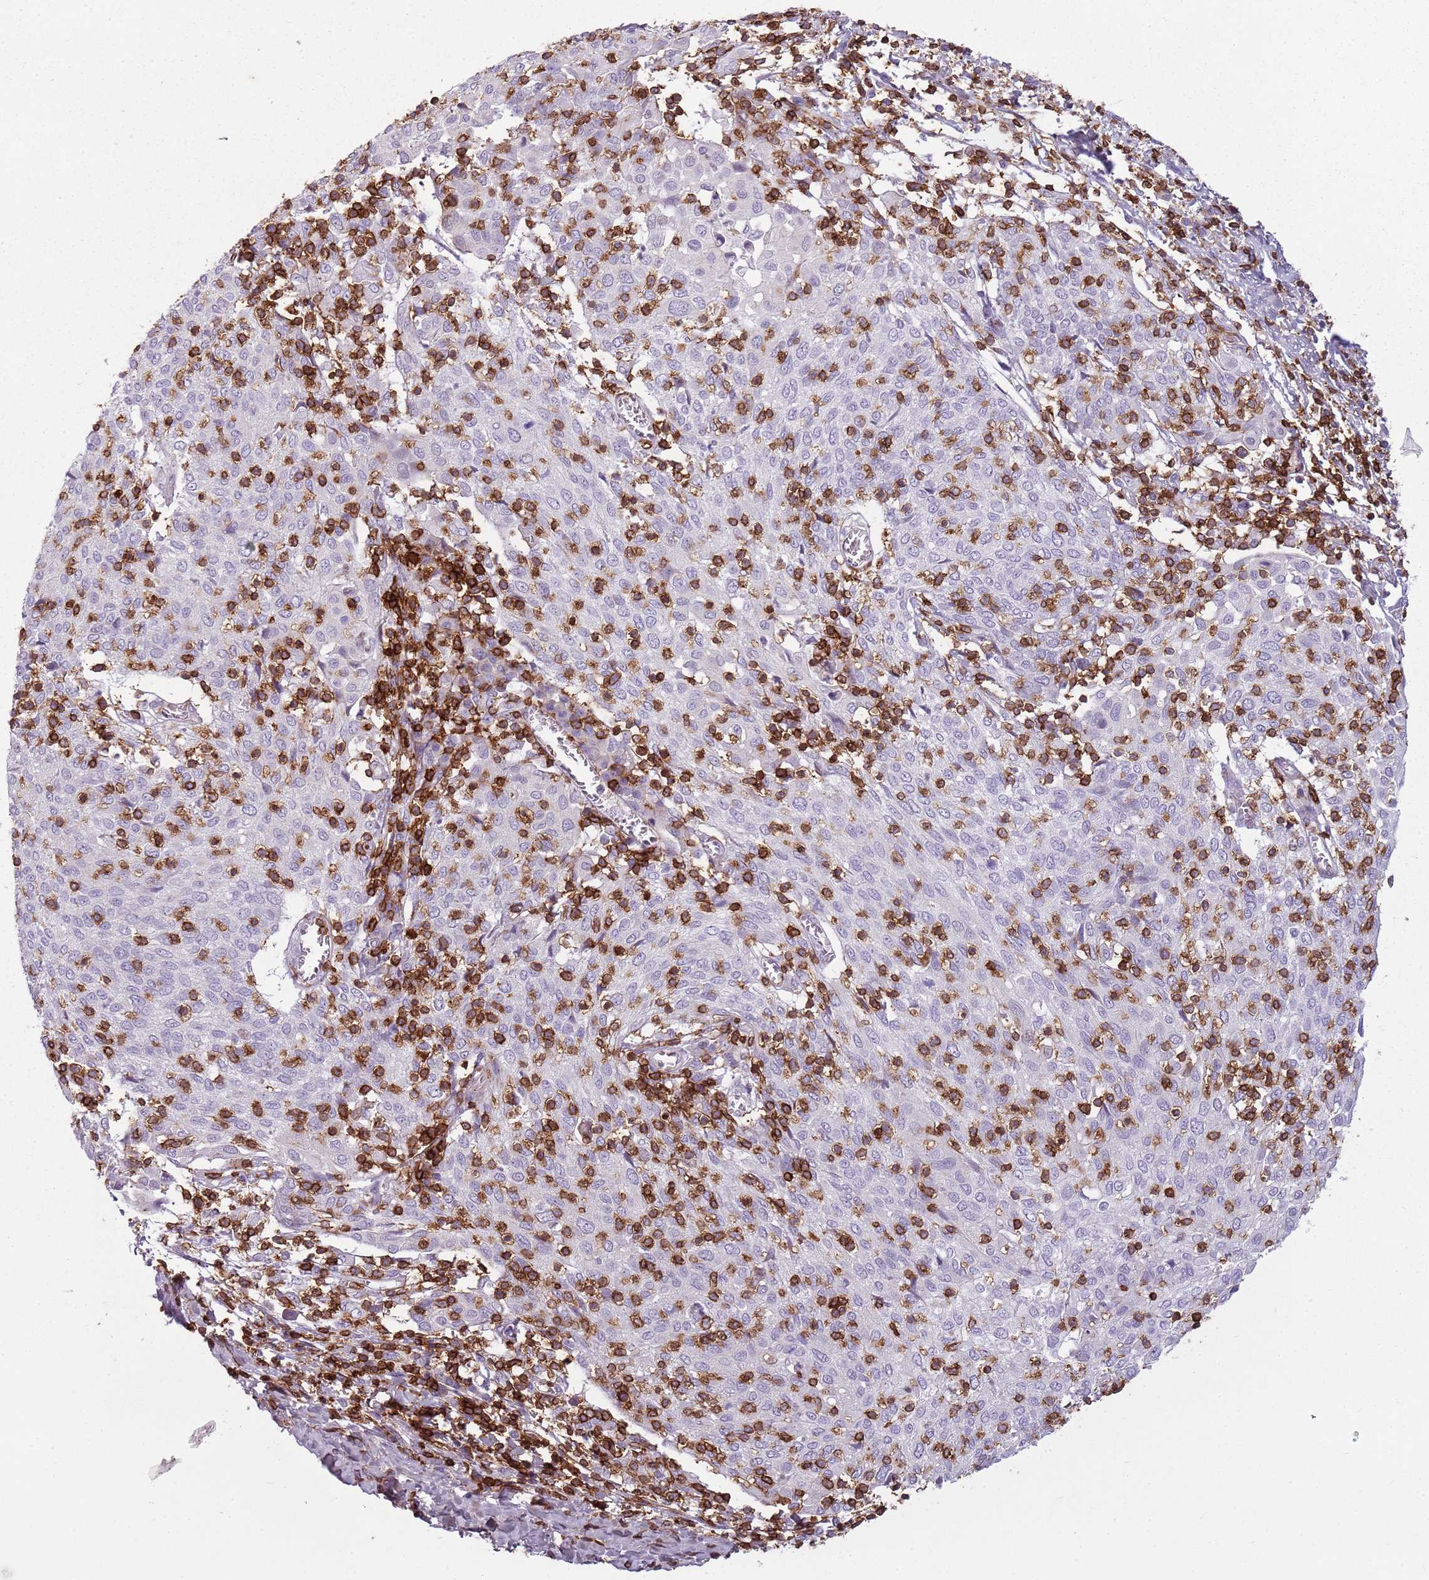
{"staining": {"intensity": "negative", "quantity": "none", "location": "none"}, "tissue": "cervical cancer", "cell_type": "Tumor cells", "image_type": "cancer", "snomed": [{"axis": "morphology", "description": "Squamous cell carcinoma, NOS"}, {"axis": "topography", "description": "Cervix"}], "caption": "Tumor cells are negative for brown protein staining in squamous cell carcinoma (cervical).", "gene": "ZNF583", "patient": {"sex": "female", "age": 52}}